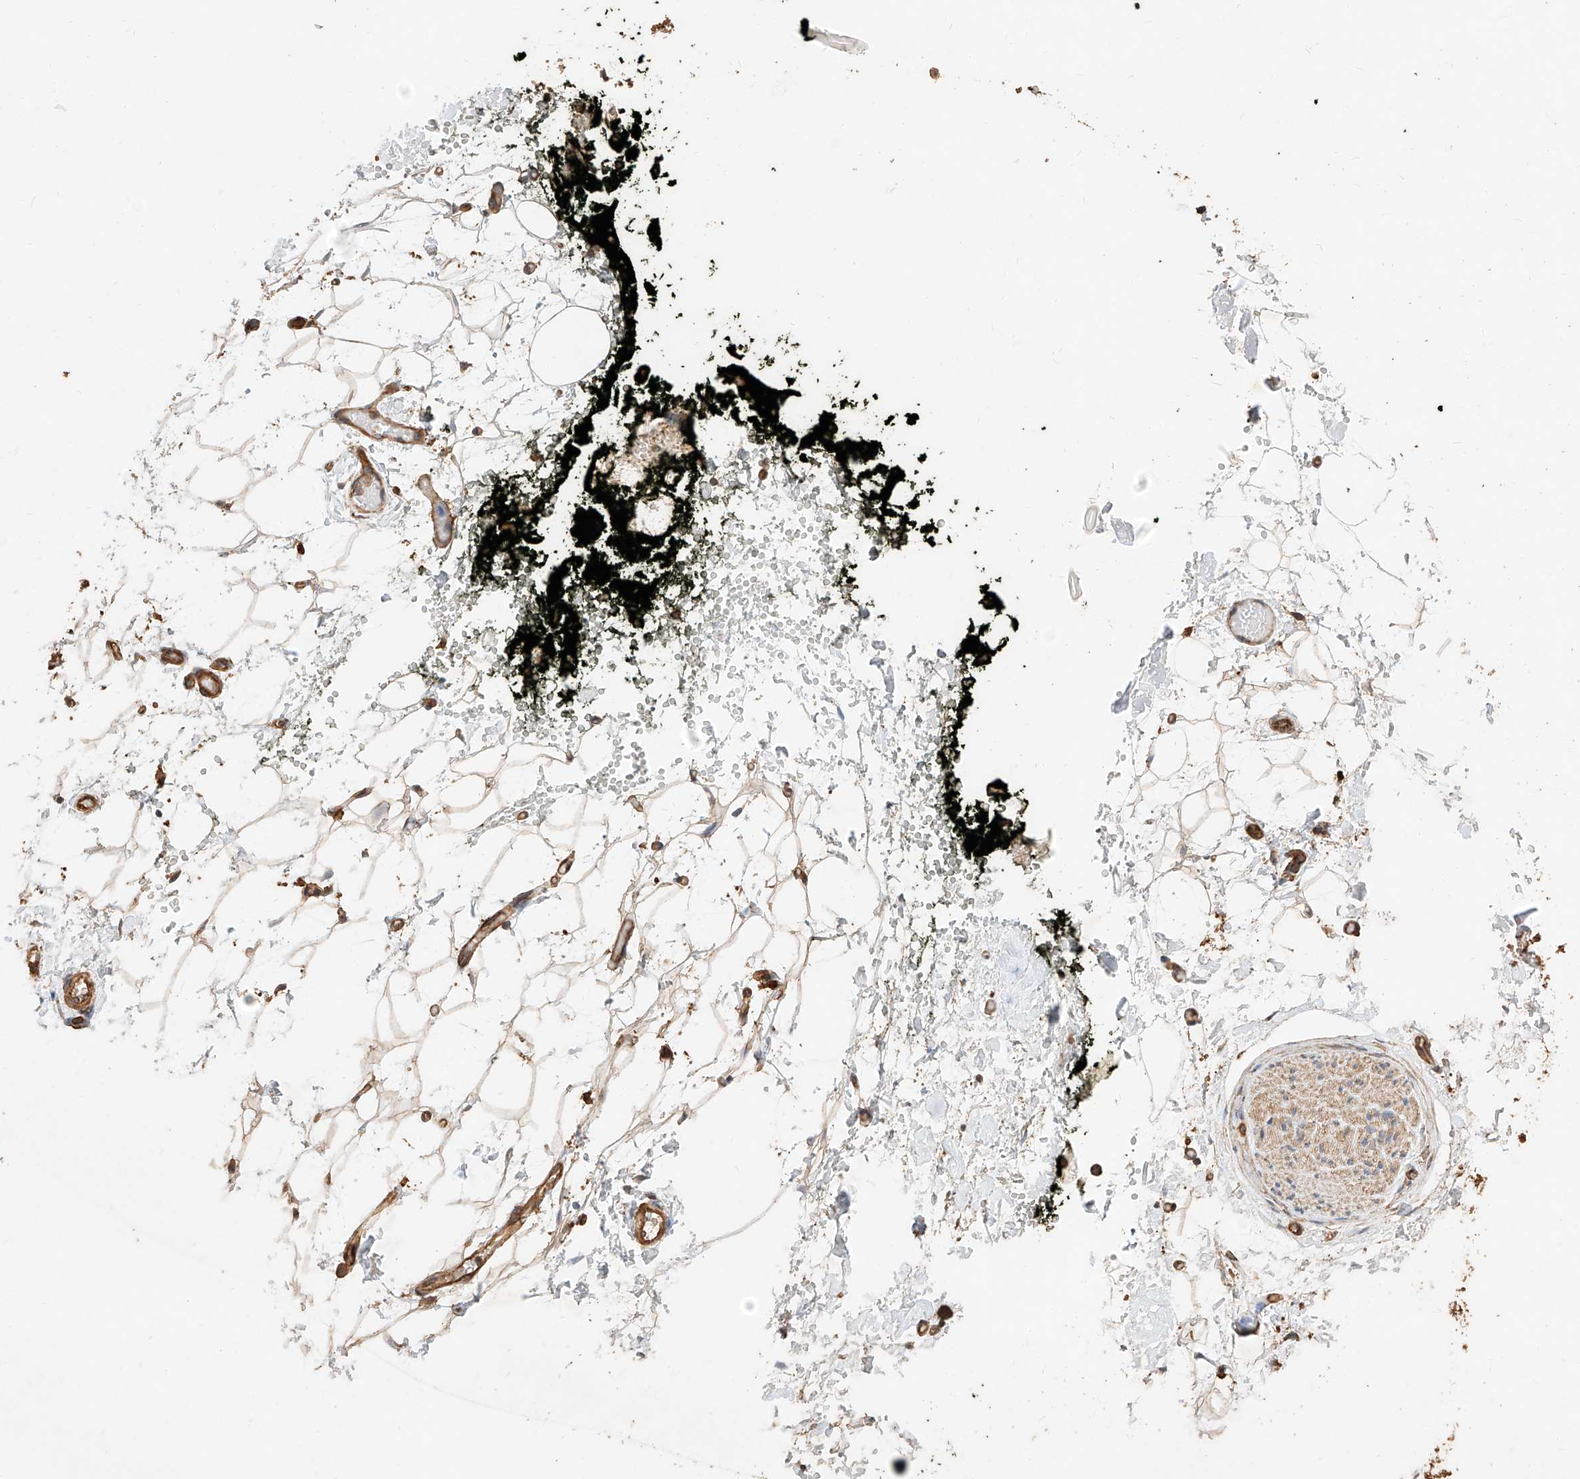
{"staining": {"intensity": "moderate", "quantity": ">75%", "location": "cytoplasmic/membranous"}, "tissue": "adipose tissue", "cell_type": "Adipocytes", "image_type": "normal", "snomed": [{"axis": "morphology", "description": "Normal tissue, NOS"}, {"axis": "morphology", "description": "Adenocarcinoma, NOS"}, {"axis": "topography", "description": "Pancreas"}, {"axis": "topography", "description": "Peripheral nerve tissue"}], "caption": "Protein staining by IHC exhibits moderate cytoplasmic/membranous expression in about >75% of adipocytes in normal adipose tissue. (brown staining indicates protein expression, while blue staining denotes nuclei).", "gene": "GHDC", "patient": {"sex": "male", "age": 59}}